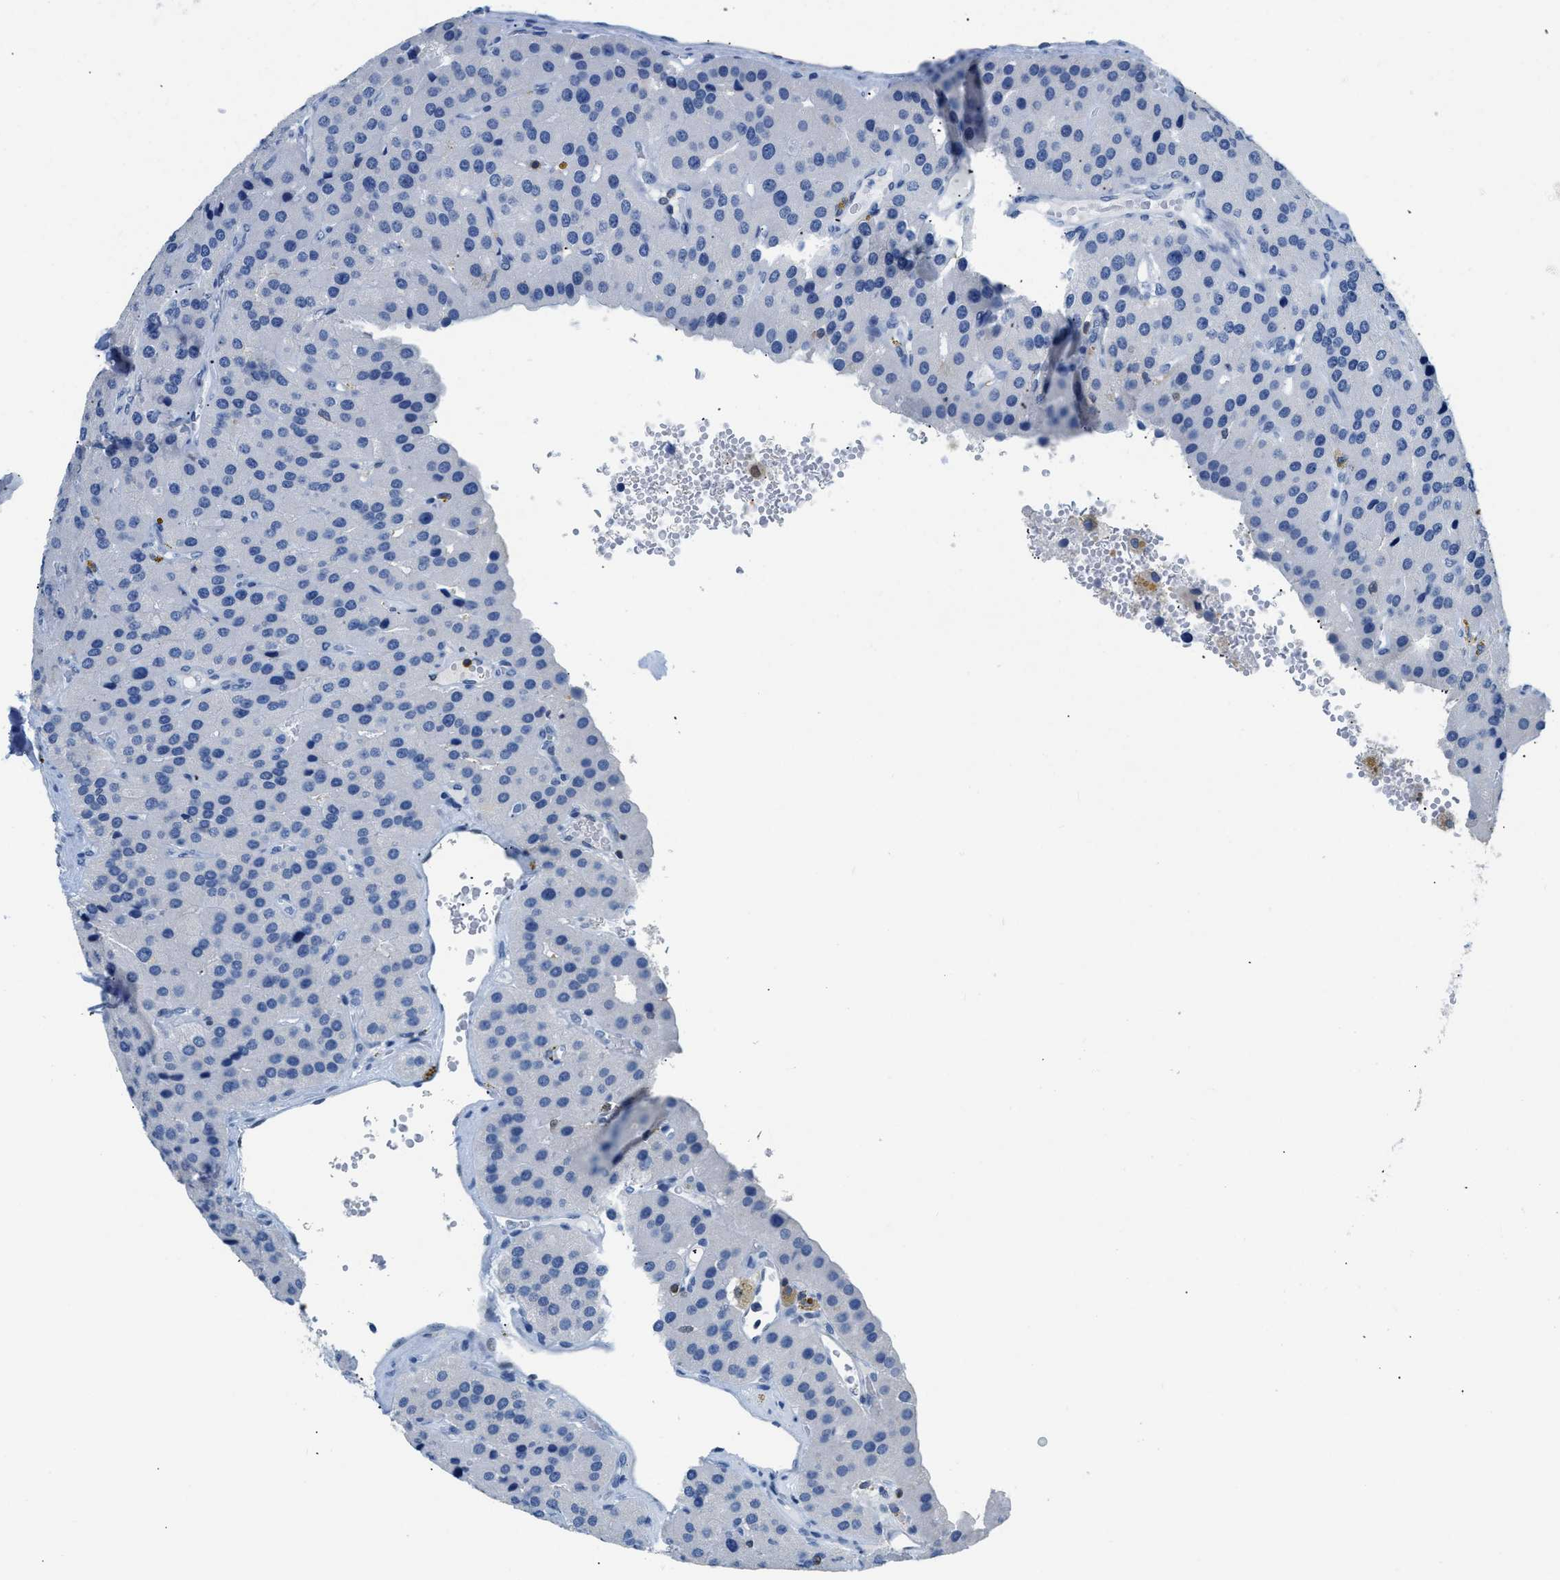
{"staining": {"intensity": "negative", "quantity": "none", "location": "none"}, "tissue": "parathyroid gland", "cell_type": "Glandular cells", "image_type": "normal", "snomed": [{"axis": "morphology", "description": "Normal tissue, NOS"}, {"axis": "morphology", "description": "Adenoma, NOS"}, {"axis": "topography", "description": "Parathyroid gland"}], "caption": "High power microscopy image of an immunohistochemistry (IHC) histopathology image of unremarkable parathyroid gland, revealing no significant expression in glandular cells.", "gene": "NFATC2", "patient": {"sex": "female", "age": 86}}